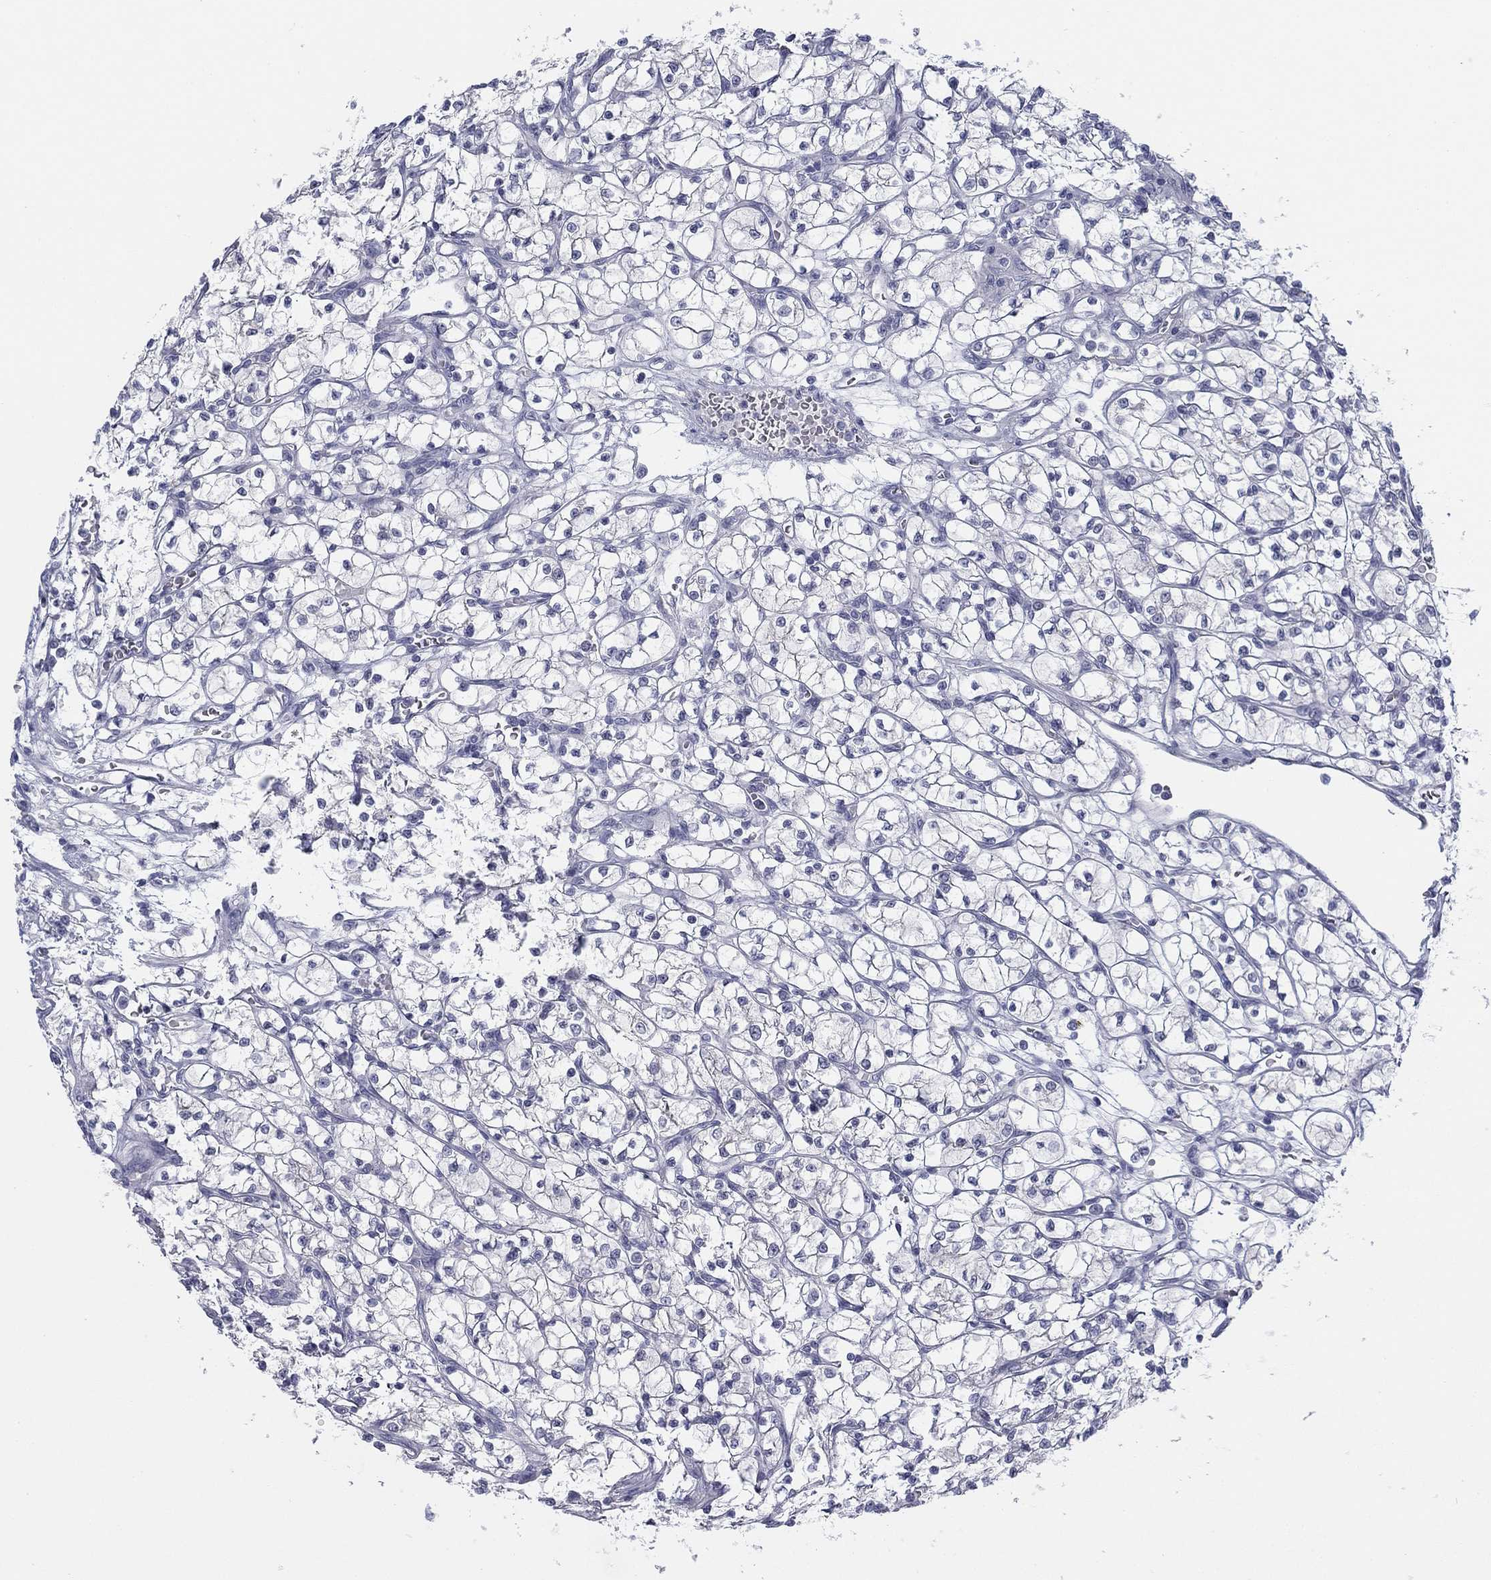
{"staining": {"intensity": "negative", "quantity": "none", "location": "none"}, "tissue": "renal cancer", "cell_type": "Tumor cells", "image_type": "cancer", "snomed": [{"axis": "morphology", "description": "Adenocarcinoma, NOS"}, {"axis": "topography", "description": "Kidney"}], "caption": "Immunohistochemistry photomicrograph of adenocarcinoma (renal) stained for a protein (brown), which exhibits no expression in tumor cells.", "gene": "DNAL1", "patient": {"sex": "female", "age": 64}}